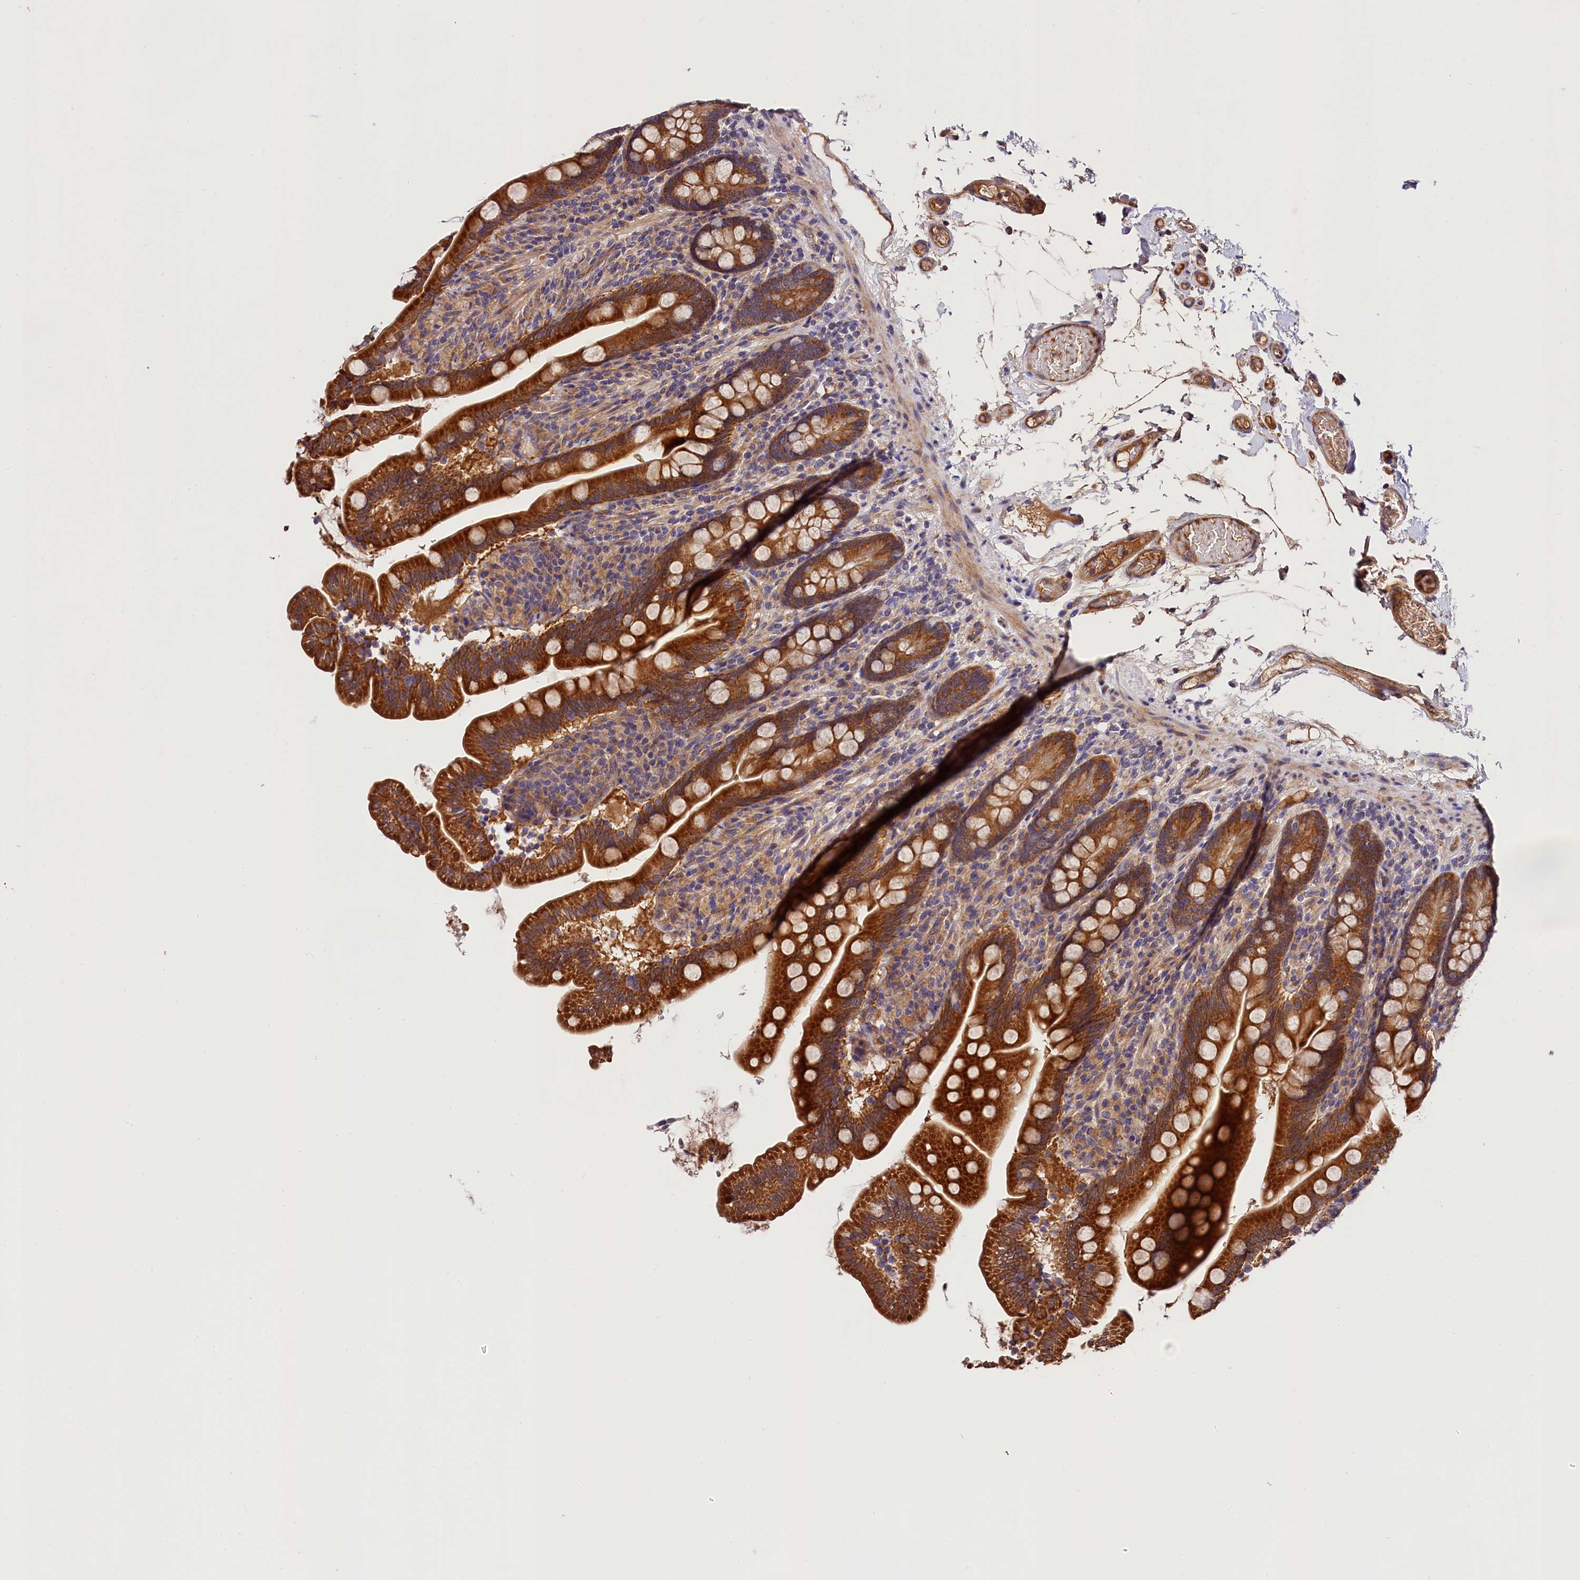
{"staining": {"intensity": "strong", "quantity": ">75%", "location": "cytoplasmic/membranous"}, "tissue": "small intestine", "cell_type": "Glandular cells", "image_type": "normal", "snomed": [{"axis": "morphology", "description": "Normal tissue, NOS"}, {"axis": "topography", "description": "Small intestine"}], "caption": "Immunohistochemical staining of unremarkable human small intestine shows high levels of strong cytoplasmic/membranous expression in about >75% of glandular cells. Nuclei are stained in blue.", "gene": "SPG11", "patient": {"sex": "female", "age": 64}}